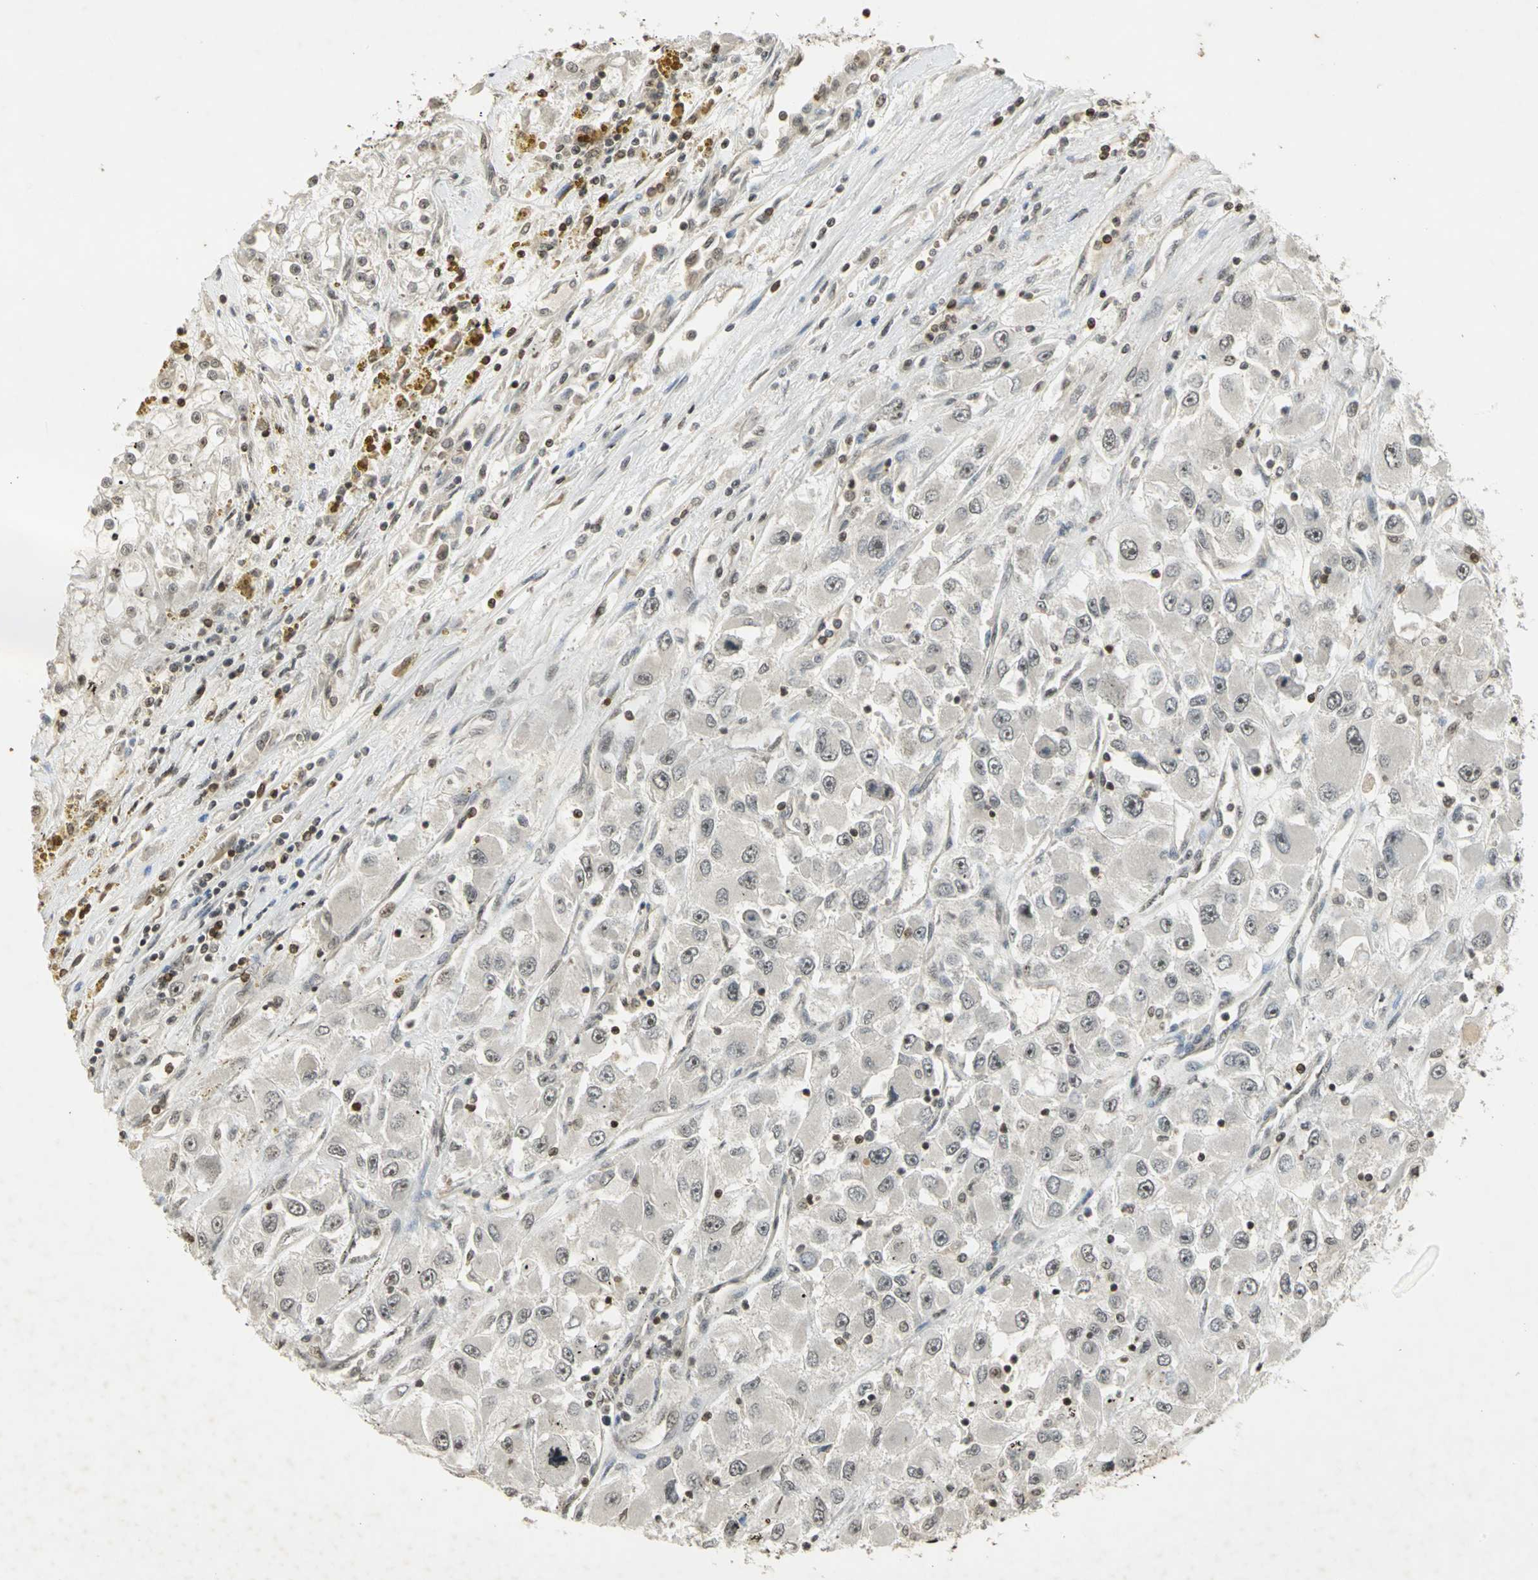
{"staining": {"intensity": "negative", "quantity": "none", "location": "none"}, "tissue": "renal cancer", "cell_type": "Tumor cells", "image_type": "cancer", "snomed": [{"axis": "morphology", "description": "Adenocarcinoma, NOS"}, {"axis": "topography", "description": "Kidney"}], "caption": "The photomicrograph shows no significant staining in tumor cells of renal cancer (adenocarcinoma). (DAB immunohistochemistry visualized using brightfield microscopy, high magnification).", "gene": "IL16", "patient": {"sex": "female", "age": 52}}